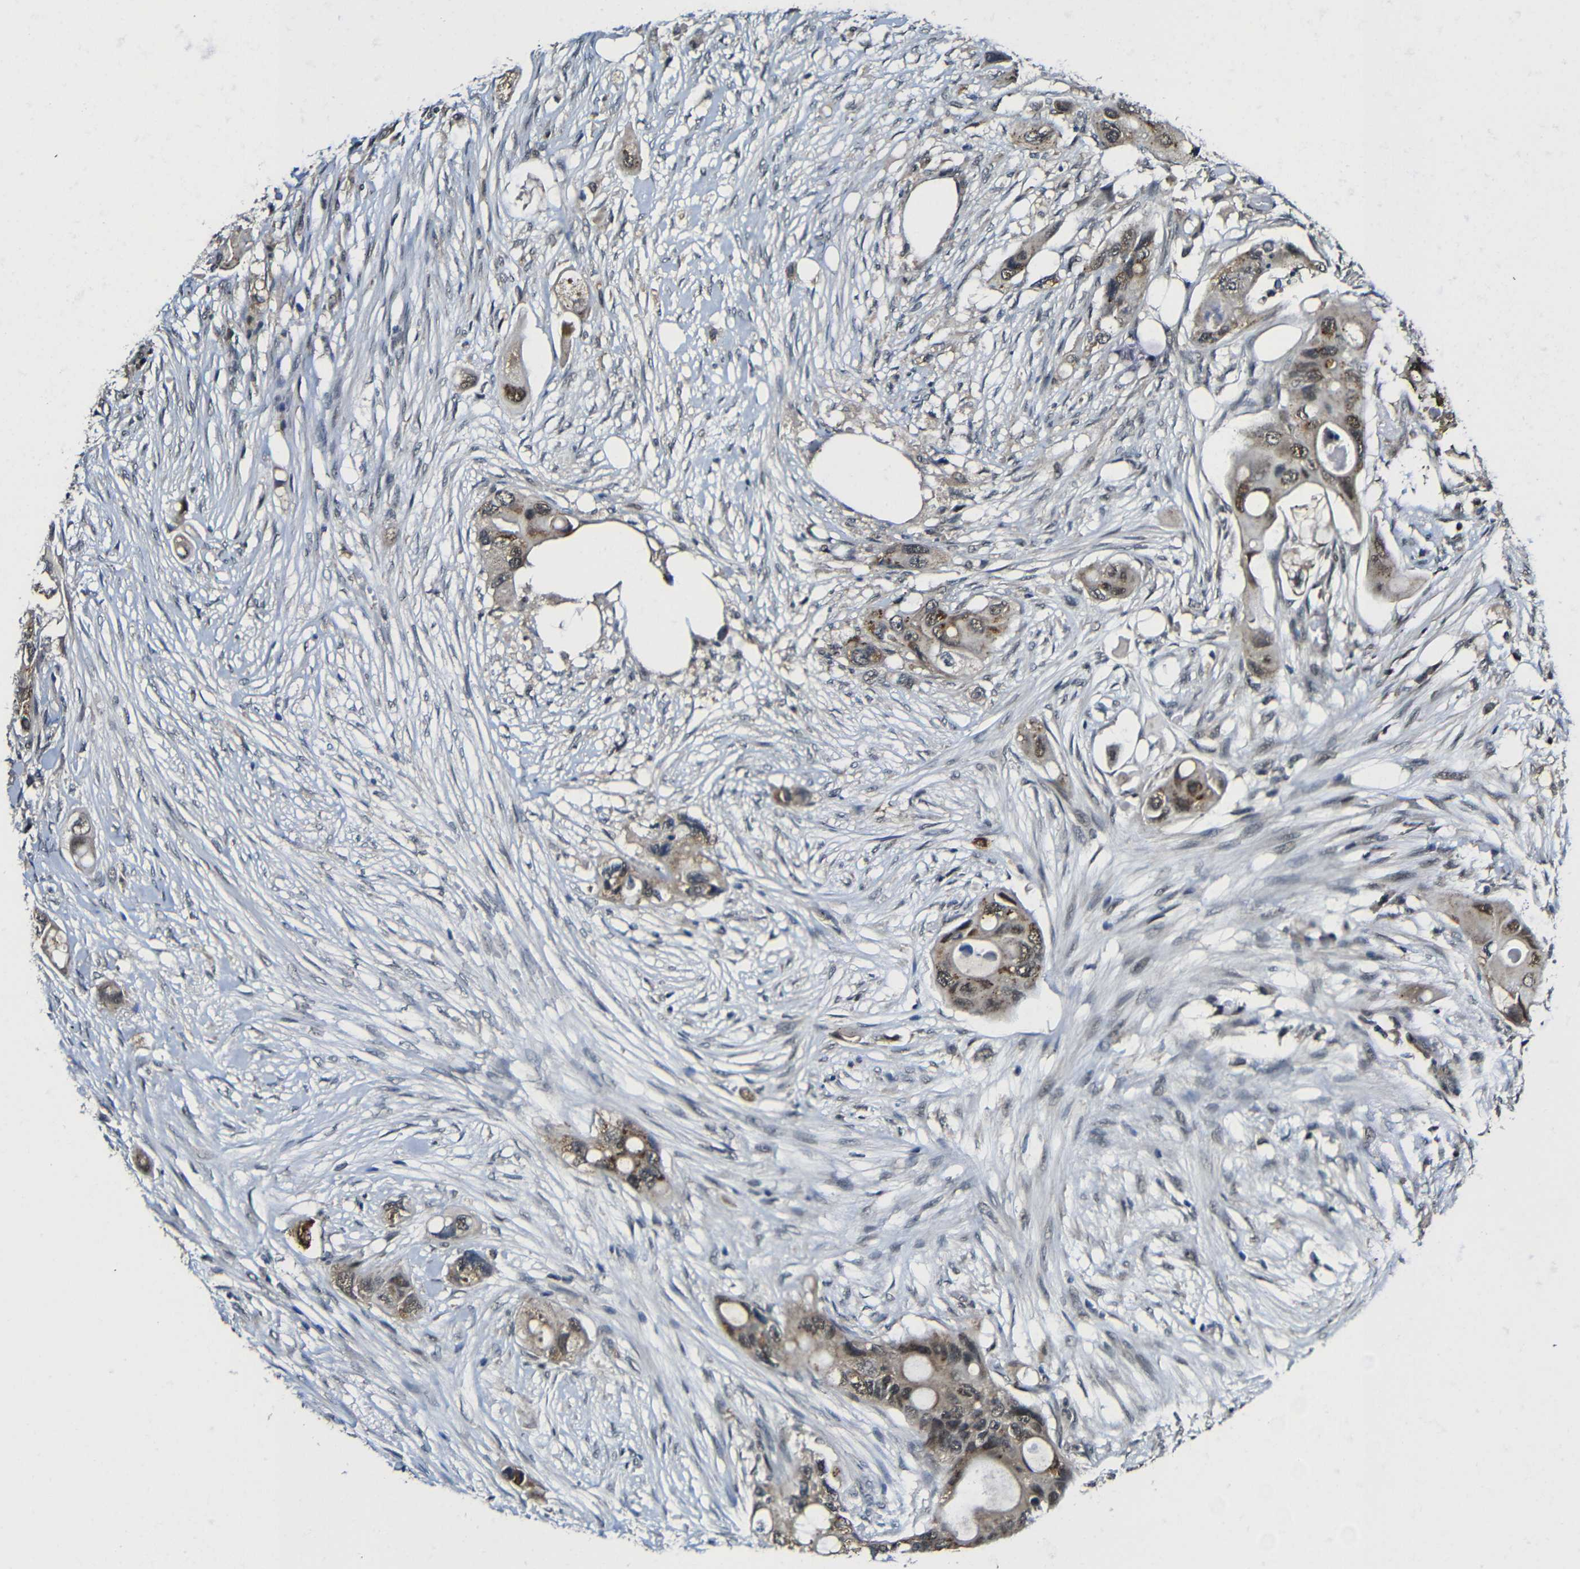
{"staining": {"intensity": "moderate", "quantity": ">75%", "location": "cytoplasmic/membranous,nuclear"}, "tissue": "colorectal cancer", "cell_type": "Tumor cells", "image_type": "cancer", "snomed": [{"axis": "morphology", "description": "Adenocarcinoma, NOS"}, {"axis": "topography", "description": "Colon"}], "caption": "Moderate cytoplasmic/membranous and nuclear protein positivity is identified in about >75% of tumor cells in colorectal cancer (adenocarcinoma).", "gene": "FAM172A", "patient": {"sex": "female", "age": 57}}